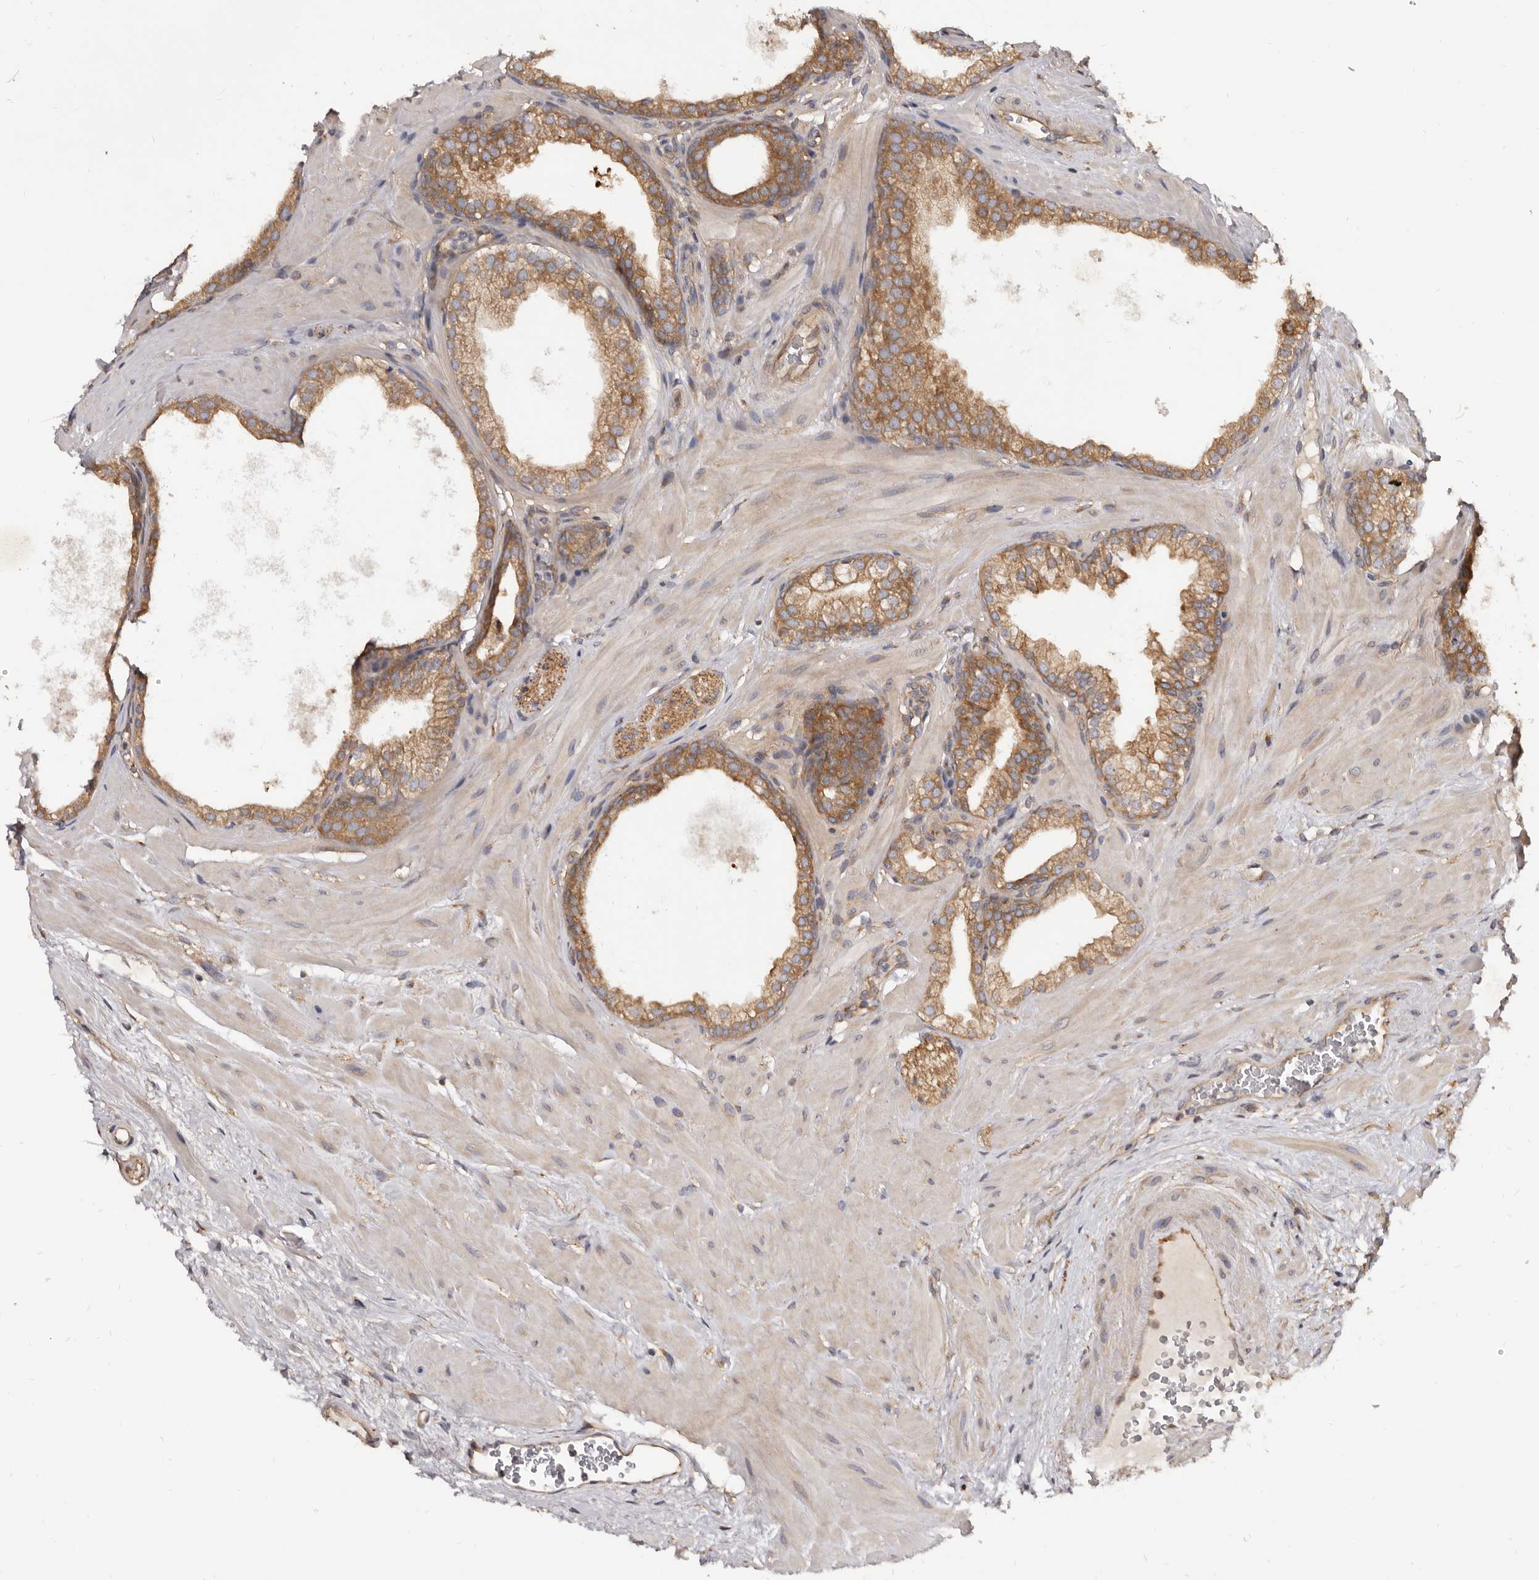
{"staining": {"intensity": "moderate", "quantity": ">75%", "location": "cytoplasmic/membranous"}, "tissue": "prostate", "cell_type": "Glandular cells", "image_type": "normal", "snomed": [{"axis": "morphology", "description": "Normal tissue, NOS"}, {"axis": "morphology", "description": "Urothelial carcinoma, Low grade"}, {"axis": "topography", "description": "Urinary bladder"}, {"axis": "topography", "description": "Prostate"}], "caption": "Immunohistochemistry (IHC) of unremarkable prostate displays medium levels of moderate cytoplasmic/membranous staining in about >75% of glandular cells.", "gene": "ADAMTS20", "patient": {"sex": "male", "age": 60}}